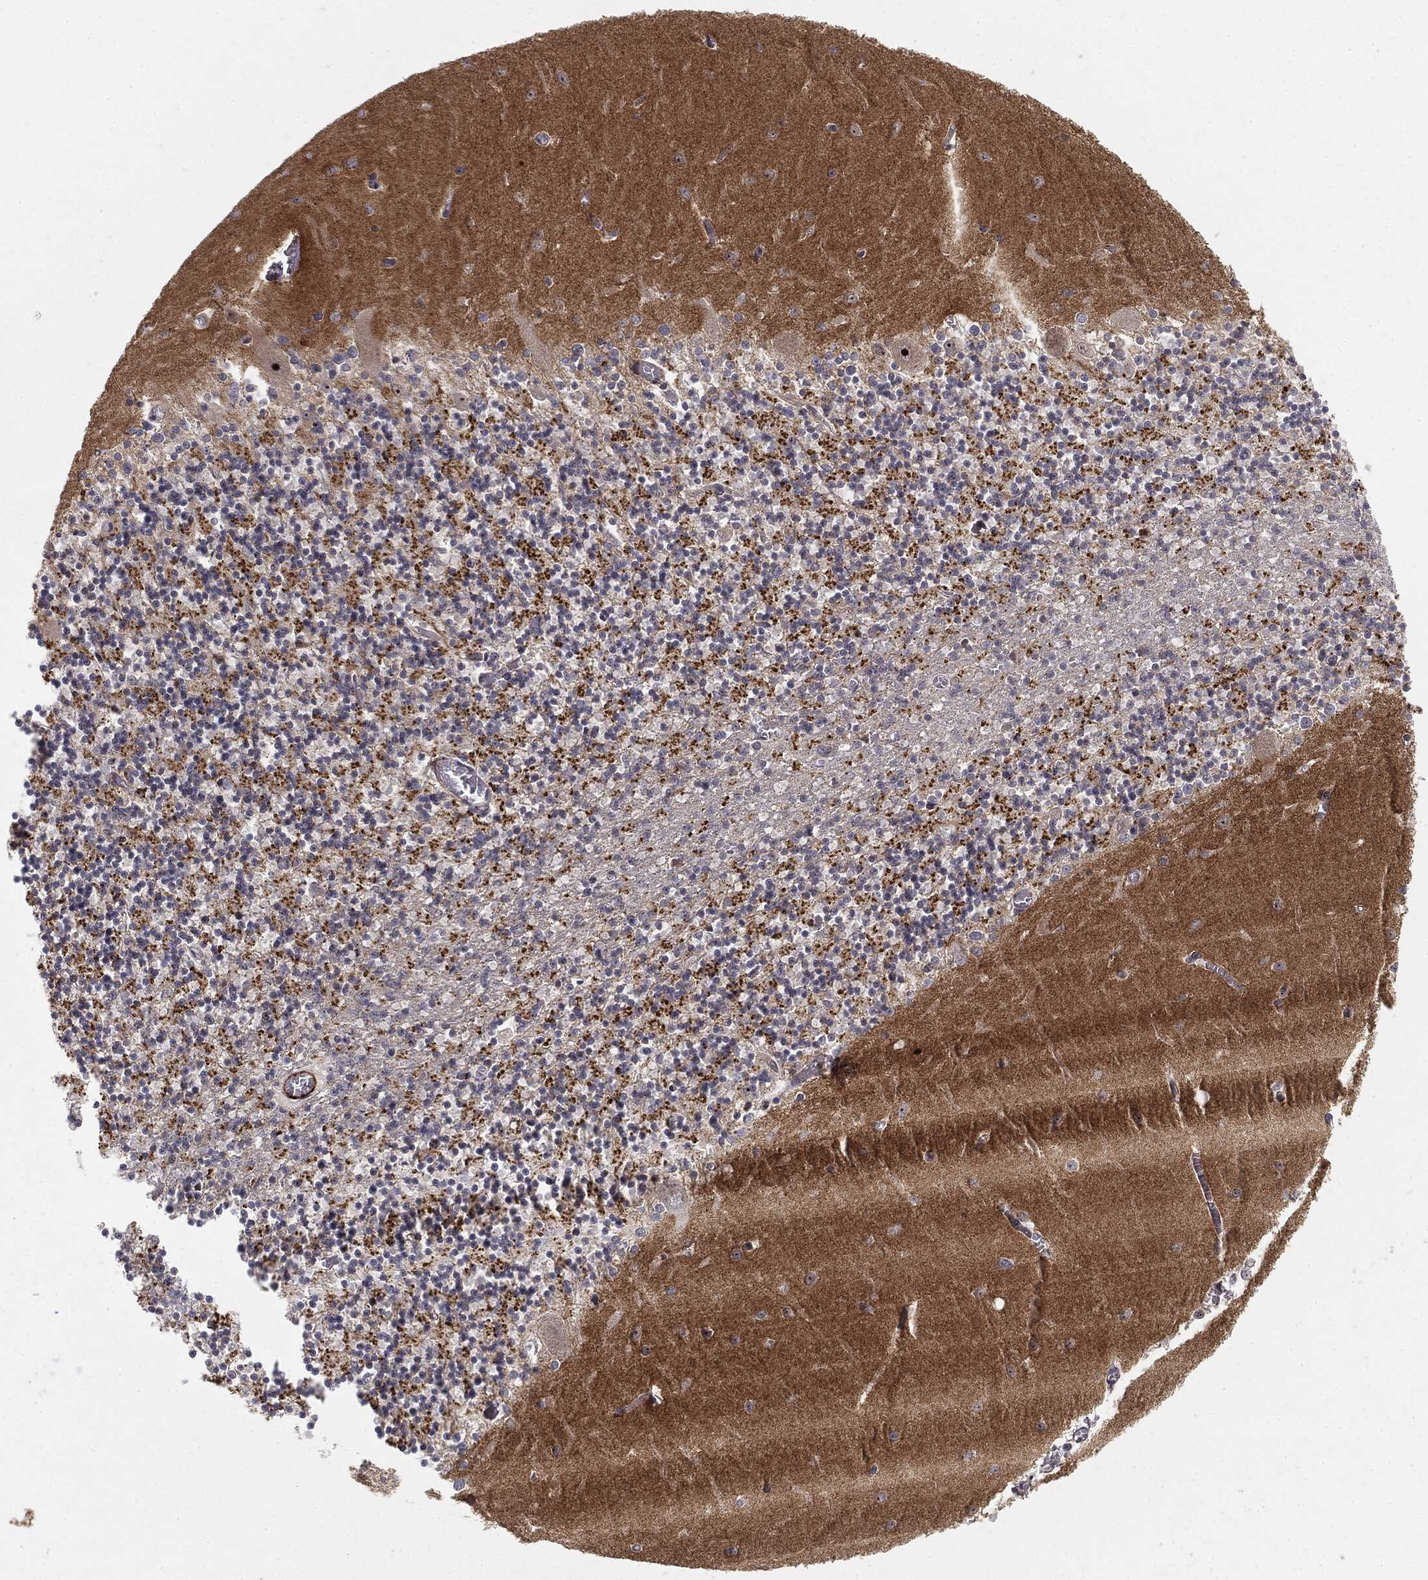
{"staining": {"intensity": "negative", "quantity": "none", "location": "none"}, "tissue": "cerebellum", "cell_type": "Cells in granular layer", "image_type": "normal", "snomed": [{"axis": "morphology", "description": "Normal tissue, NOS"}, {"axis": "topography", "description": "Cerebellum"}], "caption": "Immunohistochemical staining of normal cerebellum reveals no significant positivity in cells in granular layer. (DAB (3,3'-diaminobenzidine) immunohistochemistry (IHC), high magnification).", "gene": "PTEN", "patient": {"sex": "female", "age": 64}}